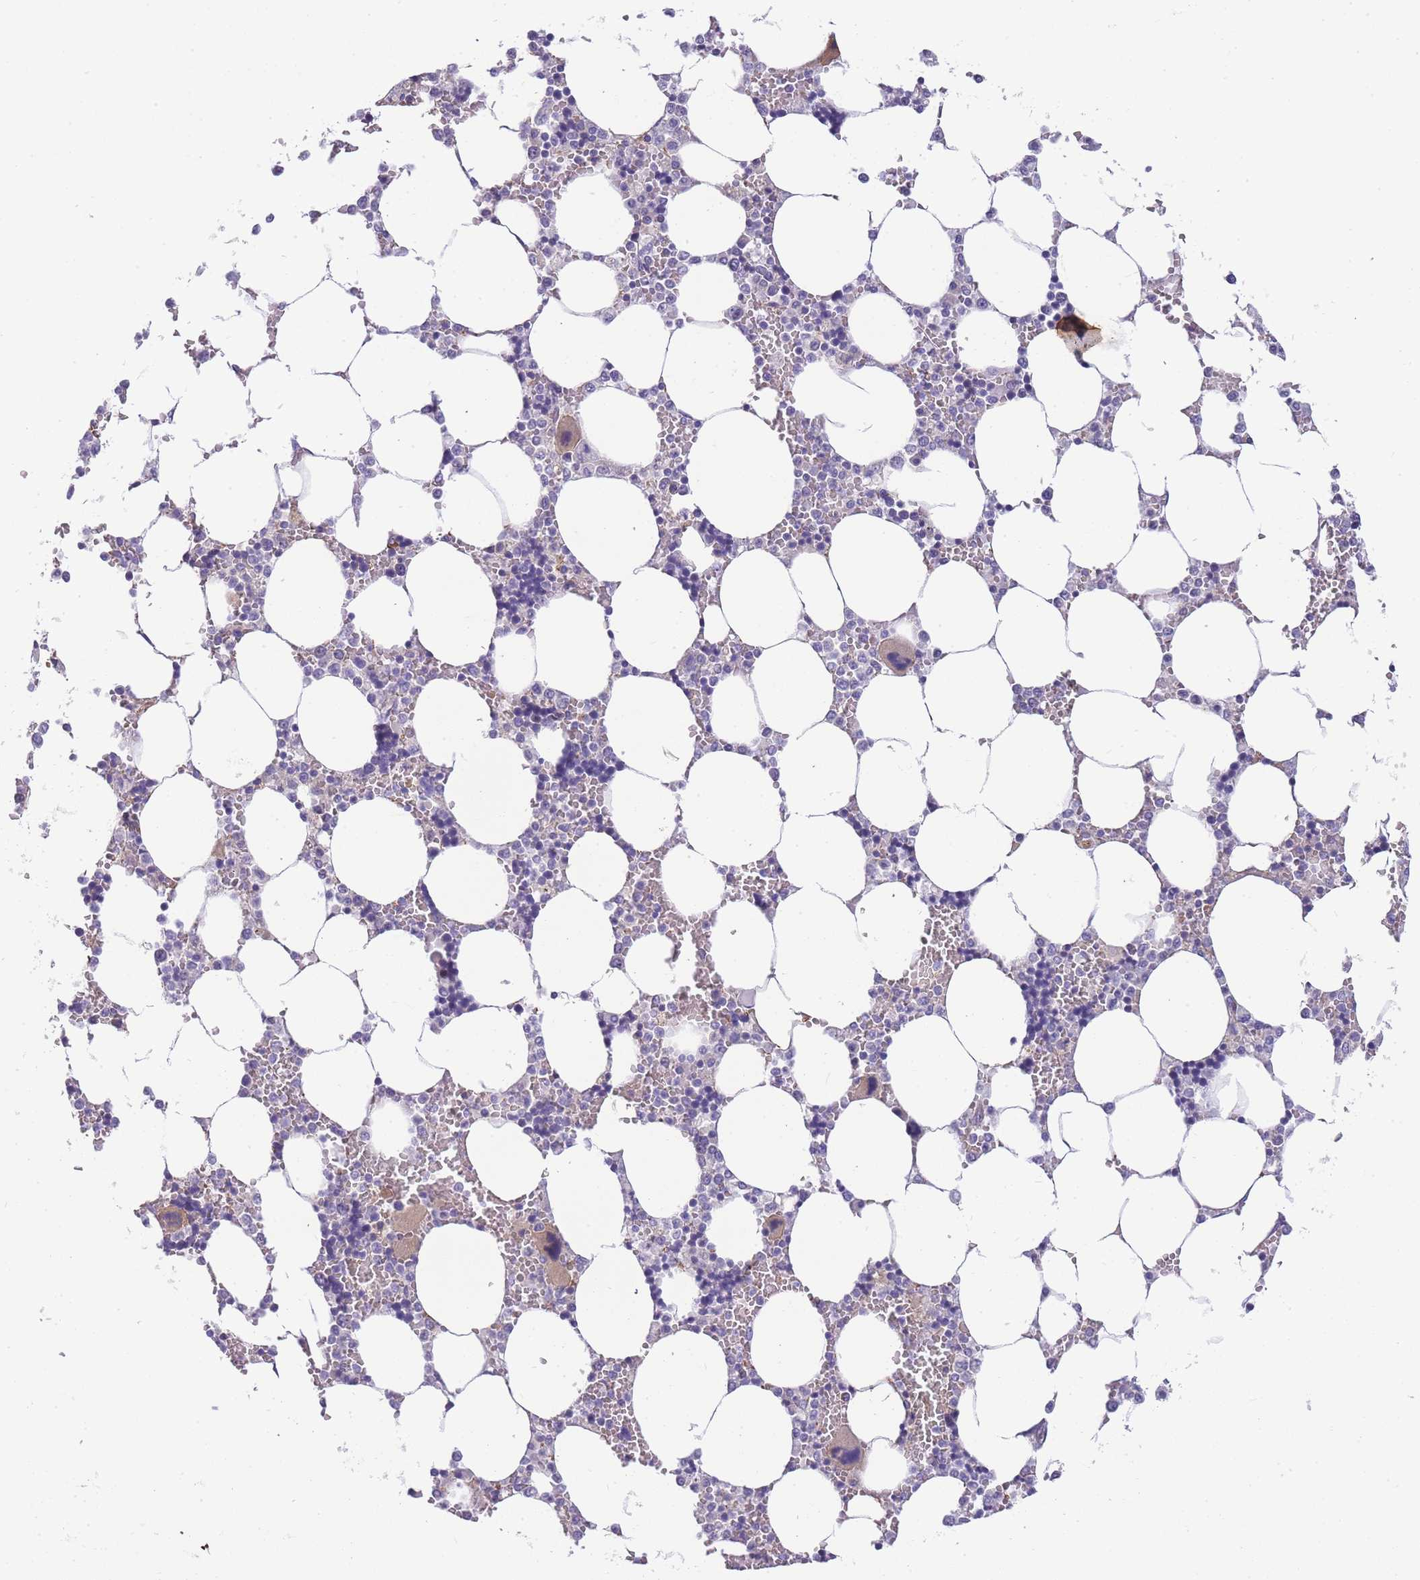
{"staining": {"intensity": "weak", "quantity": "<25%", "location": "cytoplasmic/membranous"}, "tissue": "bone marrow", "cell_type": "Hematopoietic cells", "image_type": "normal", "snomed": [{"axis": "morphology", "description": "Normal tissue, NOS"}, {"axis": "topography", "description": "Bone marrow"}], "caption": "Protein analysis of normal bone marrow displays no significant positivity in hematopoietic cells. (Stains: DAB (3,3'-diaminobenzidine) immunohistochemistry with hematoxylin counter stain, Microscopy: brightfield microscopy at high magnification).", "gene": "FAM124A", "patient": {"sex": "male", "age": 64}}